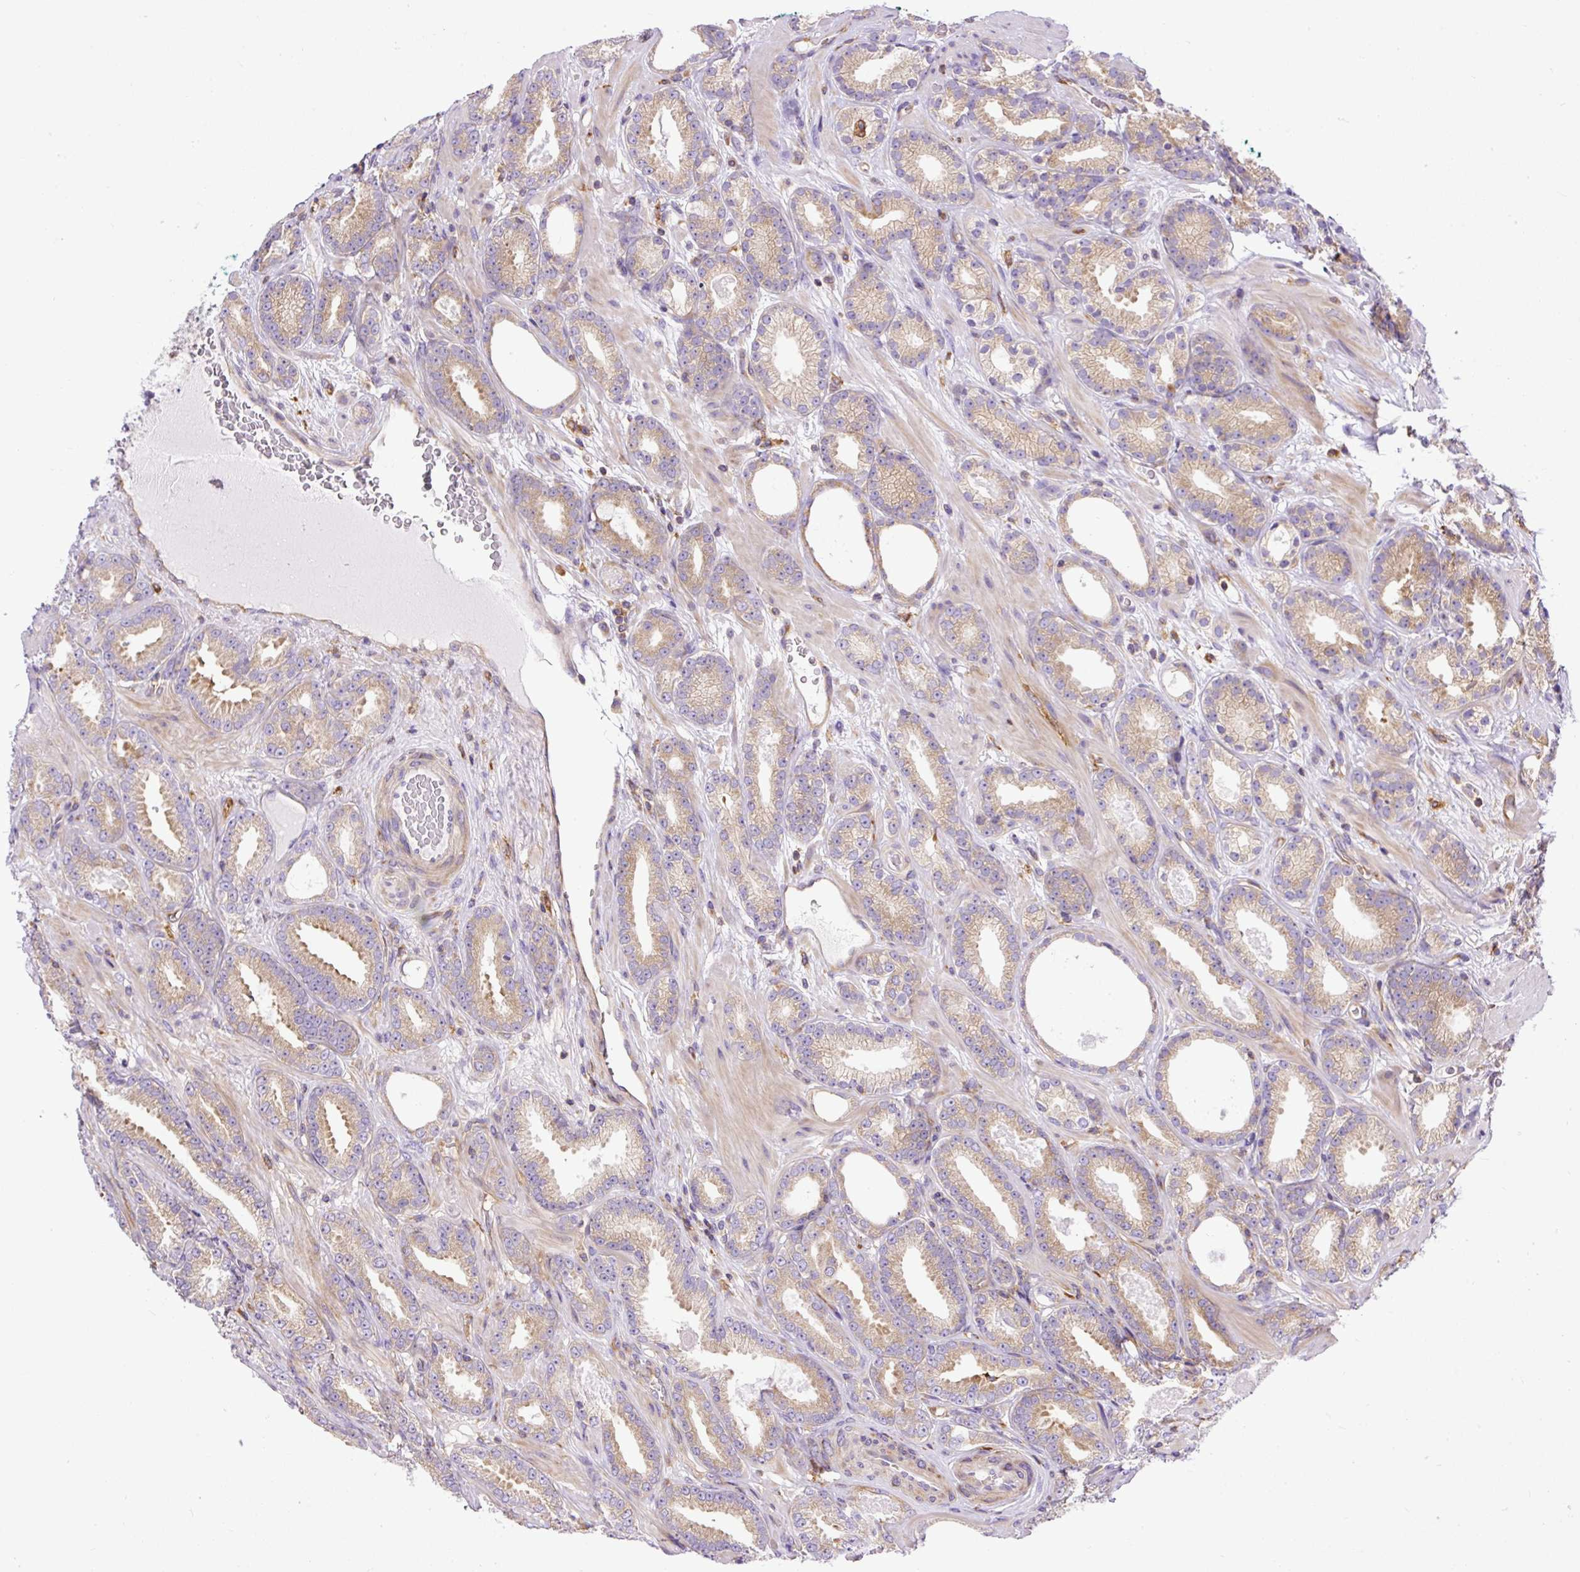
{"staining": {"intensity": "weak", "quantity": "25%-75%", "location": "cytoplasmic/membranous"}, "tissue": "prostate cancer", "cell_type": "Tumor cells", "image_type": "cancer", "snomed": [{"axis": "morphology", "description": "Adenocarcinoma, Low grade"}, {"axis": "topography", "description": "Prostate"}], "caption": "Human low-grade adenocarcinoma (prostate) stained with a protein marker displays weak staining in tumor cells.", "gene": "MAP1S", "patient": {"sex": "male", "age": 61}}